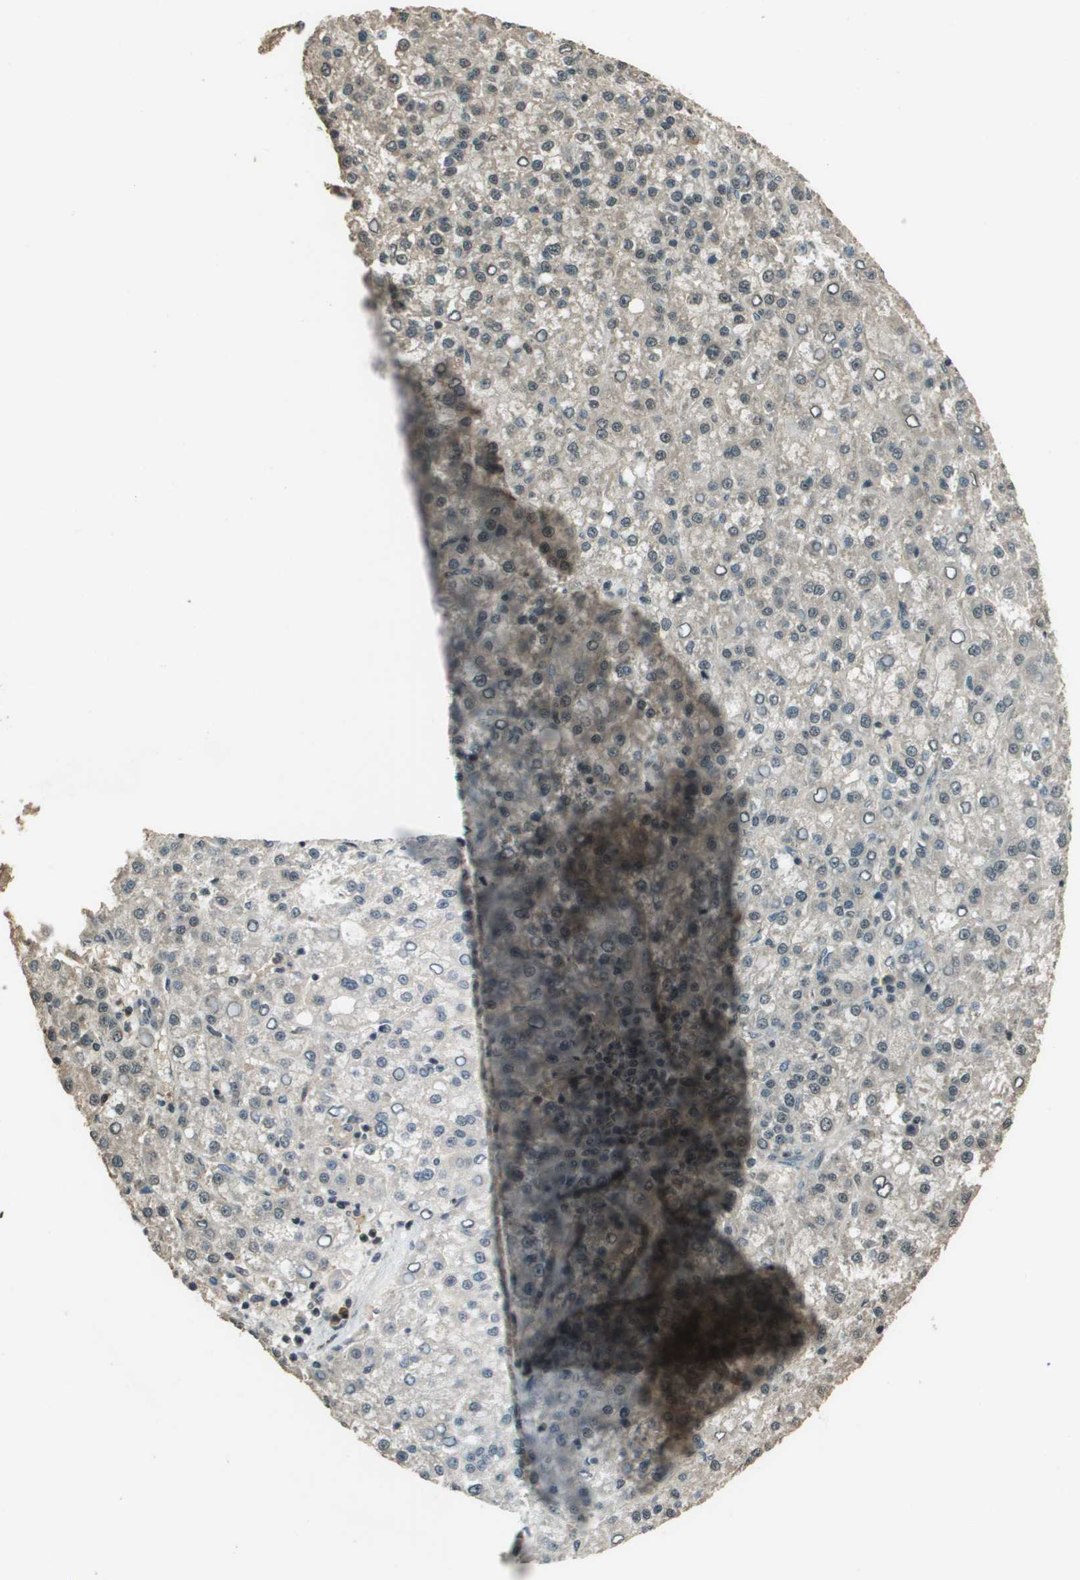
{"staining": {"intensity": "negative", "quantity": "none", "location": "none"}, "tissue": "liver cancer", "cell_type": "Tumor cells", "image_type": "cancer", "snomed": [{"axis": "morphology", "description": "Carcinoma, Hepatocellular, NOS"}, {"axis": "topography", "description": "Liver"}], "caption": "Micrograph shows no protein expression in tumor cells of hepatocellular carcinoma (liver) tissue.", "gene": "SDC3", "patient": {"sex": "female", "age": 58}}